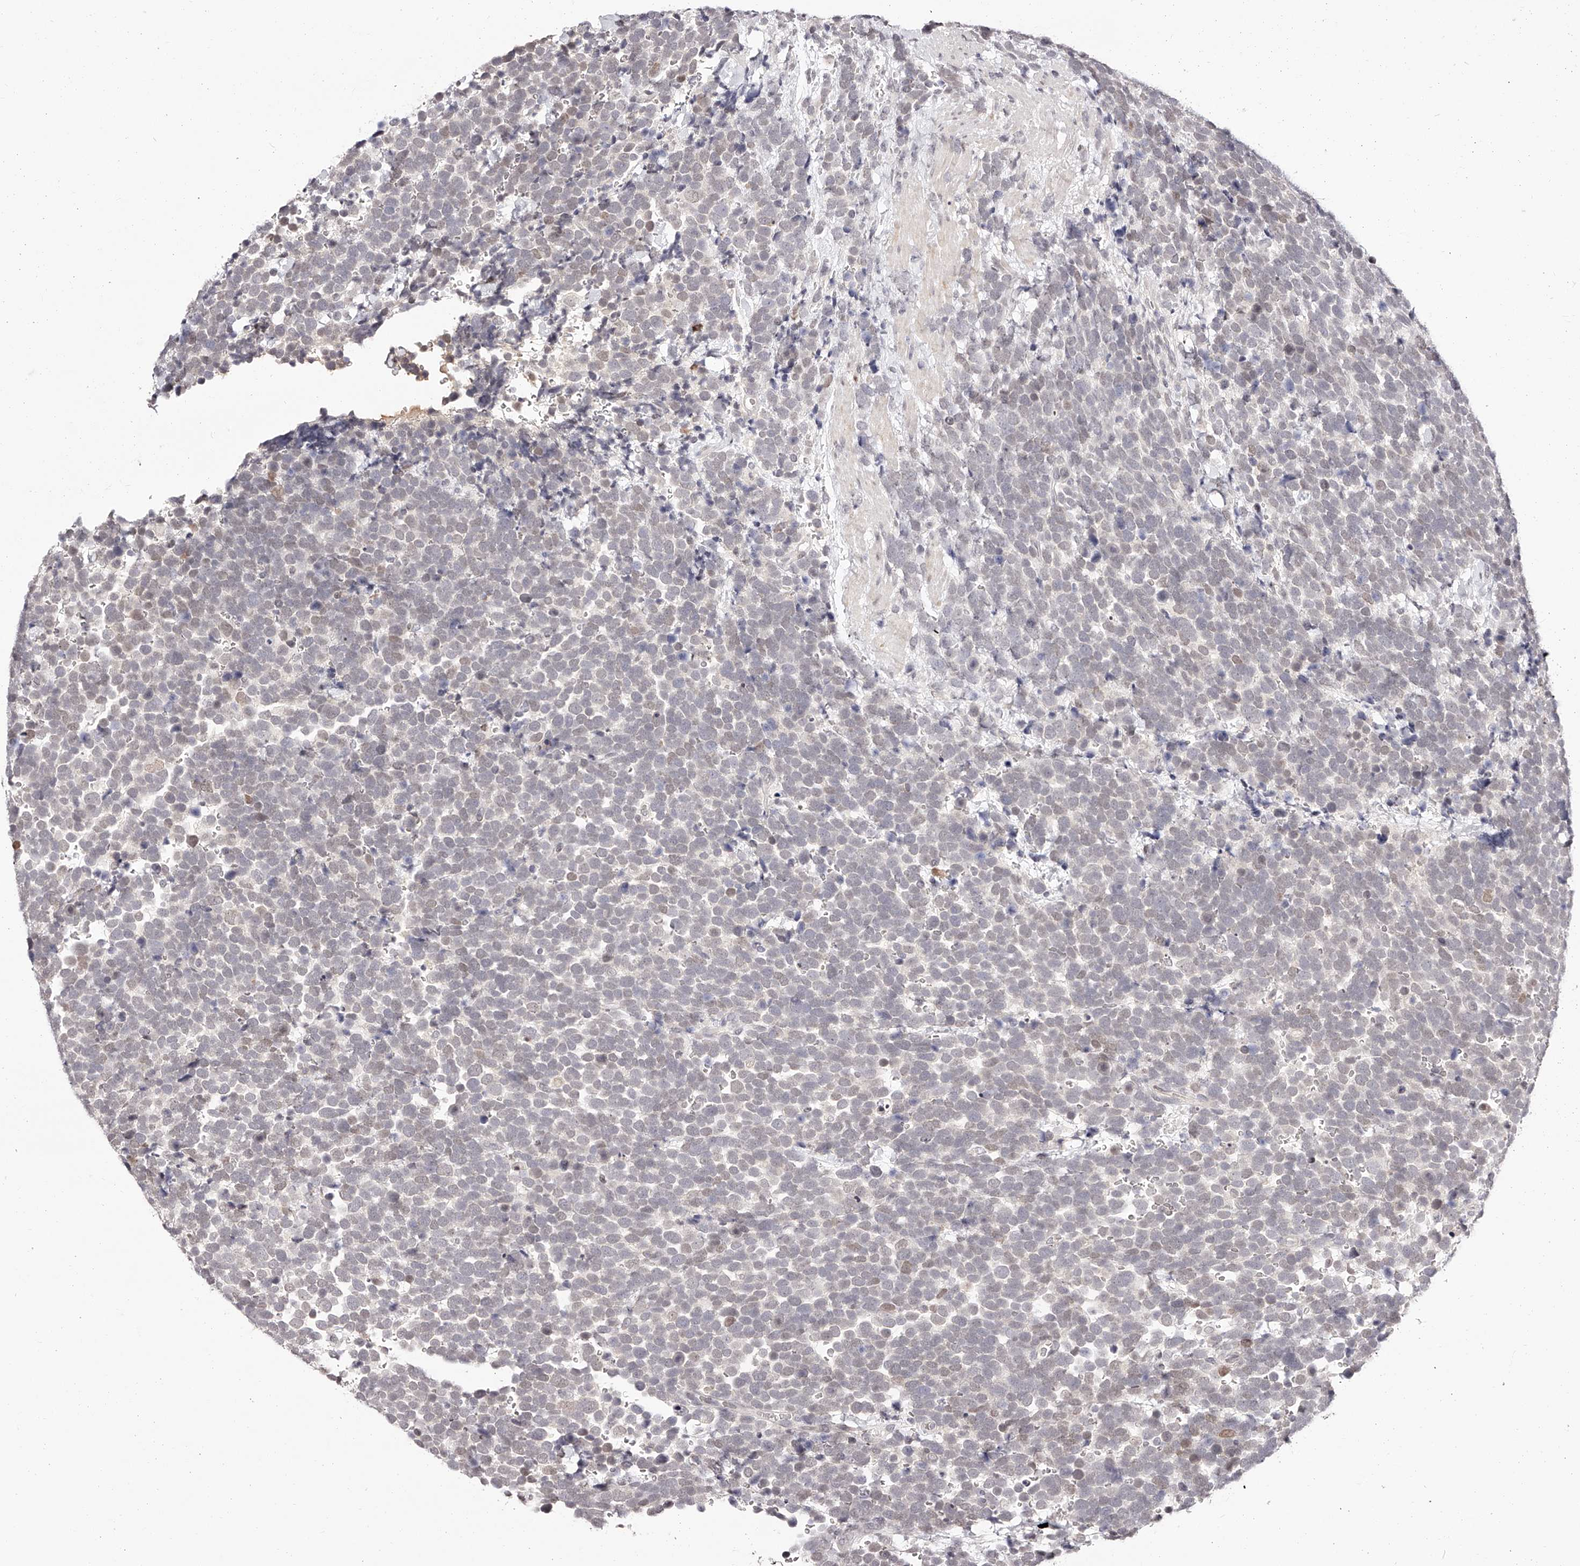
{"staining": {"intensity": "weak", "quantity": "<25%", "location": "nuclear"}, "tissue": "urothelial cancer", "cell_type": "Tumor cells", "image_type": "cancer", "snomed": [{"axis": "morphology", "description": "Urothelial carcinoma, High grade"}, {"axis": "topography", "description": "Urinary bladder"}], "caption": "The image reveals no significant staining in tumor cells of high-grade urothelial carcinoma.", "gene": "USF3", "patient": {"sex": "female", "age": 82}}